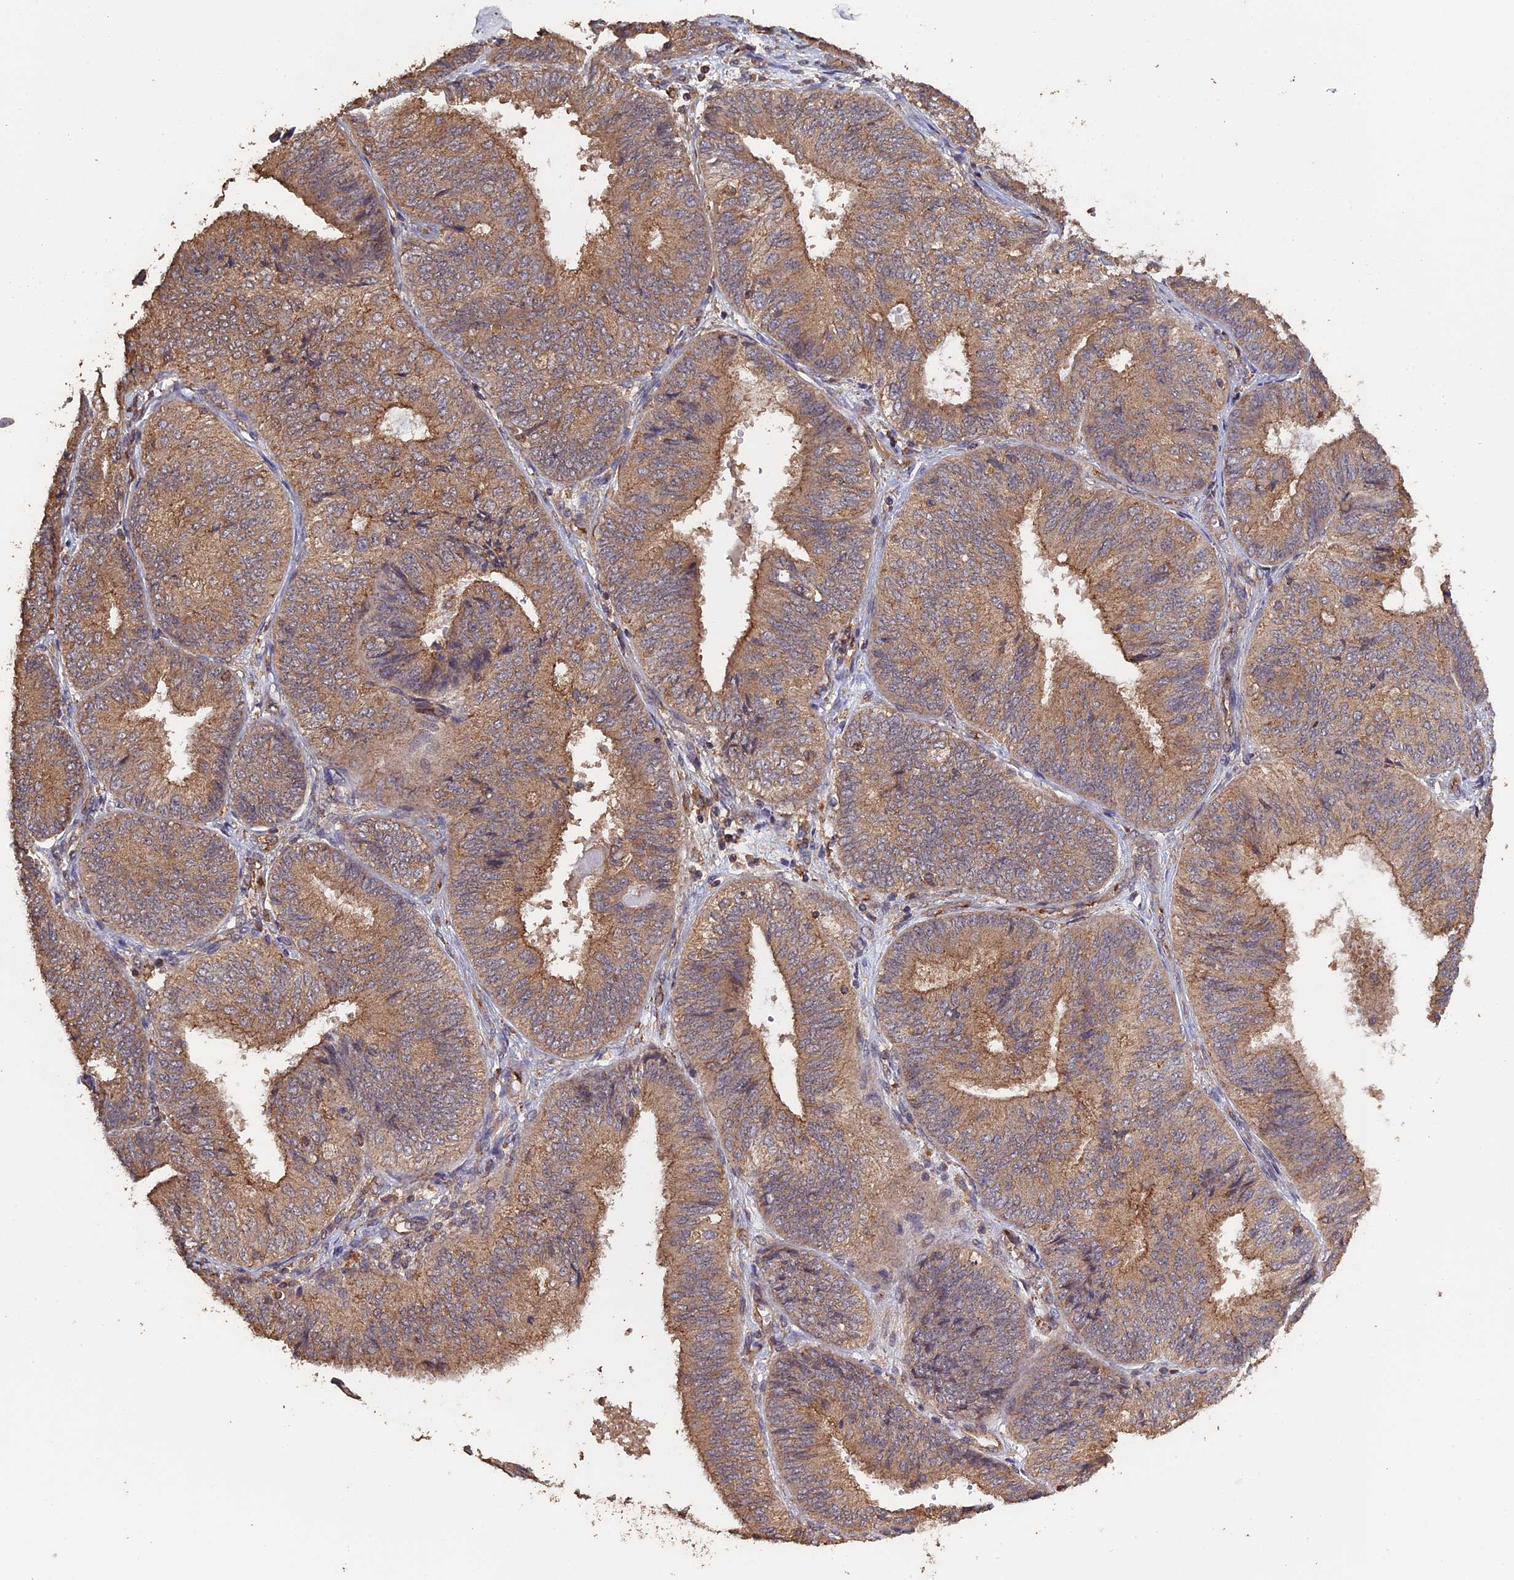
{"staining": {"intensity": "moderate", "quantity": ">75%", "location": "cytoplasmic/membranous"}, "tissue": "endometrial cancer", "cell_type": "Tumor cells", "image_type": "cancer", "snomed": [{"axis": "morphology", "description": "Adenocarcinoma, NOS"}, {"axis": "topography", "description": "Endometrium"}], "caption": "This is an image of immunohistochemistry staining of adenocarcinoma (endometrial), which shows moderate expression in the cytoplasmic/membranous of tumor cells.", "gene": "PIGQ", "patient": {"sex": "female", "age": 58}}